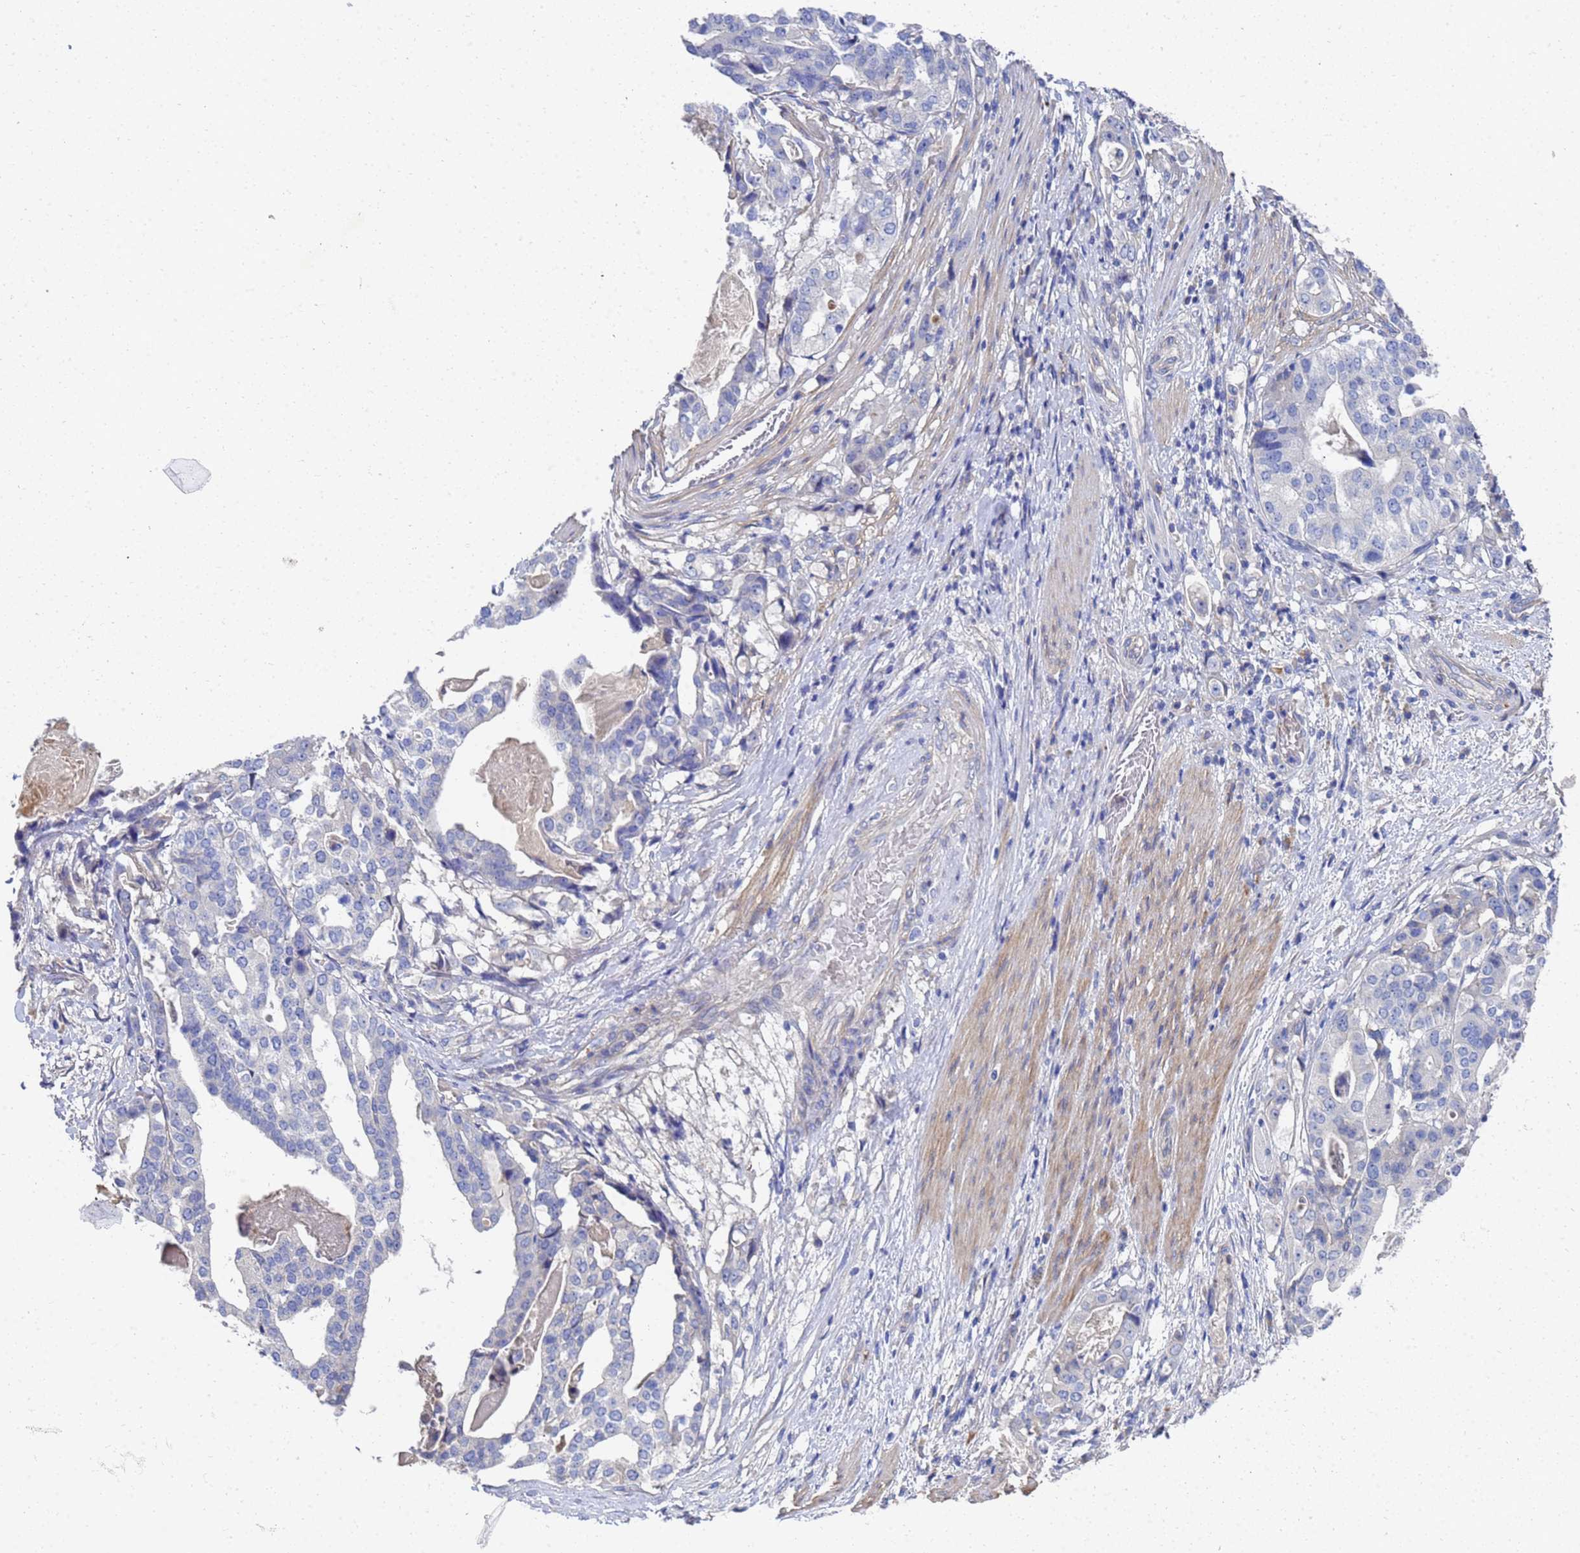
{"staining": {"intensity": "negative", "quantity": "none", "location": "none"}, "tissue": "stomach cancer", "cell_type": "Tumor cells", "image_type": "cancer", "snomed": [{"axis": "morphology", "description": "Adenocarcinoma, NOS"}, {"axis": "topography", "description": "Stomach"}], "caption": "Image shows no protein expression in tumor cells of stomach adenocarcinoma tissue.", "gene": "LBX2", "patient": {"sex": "male", "age": 48}}